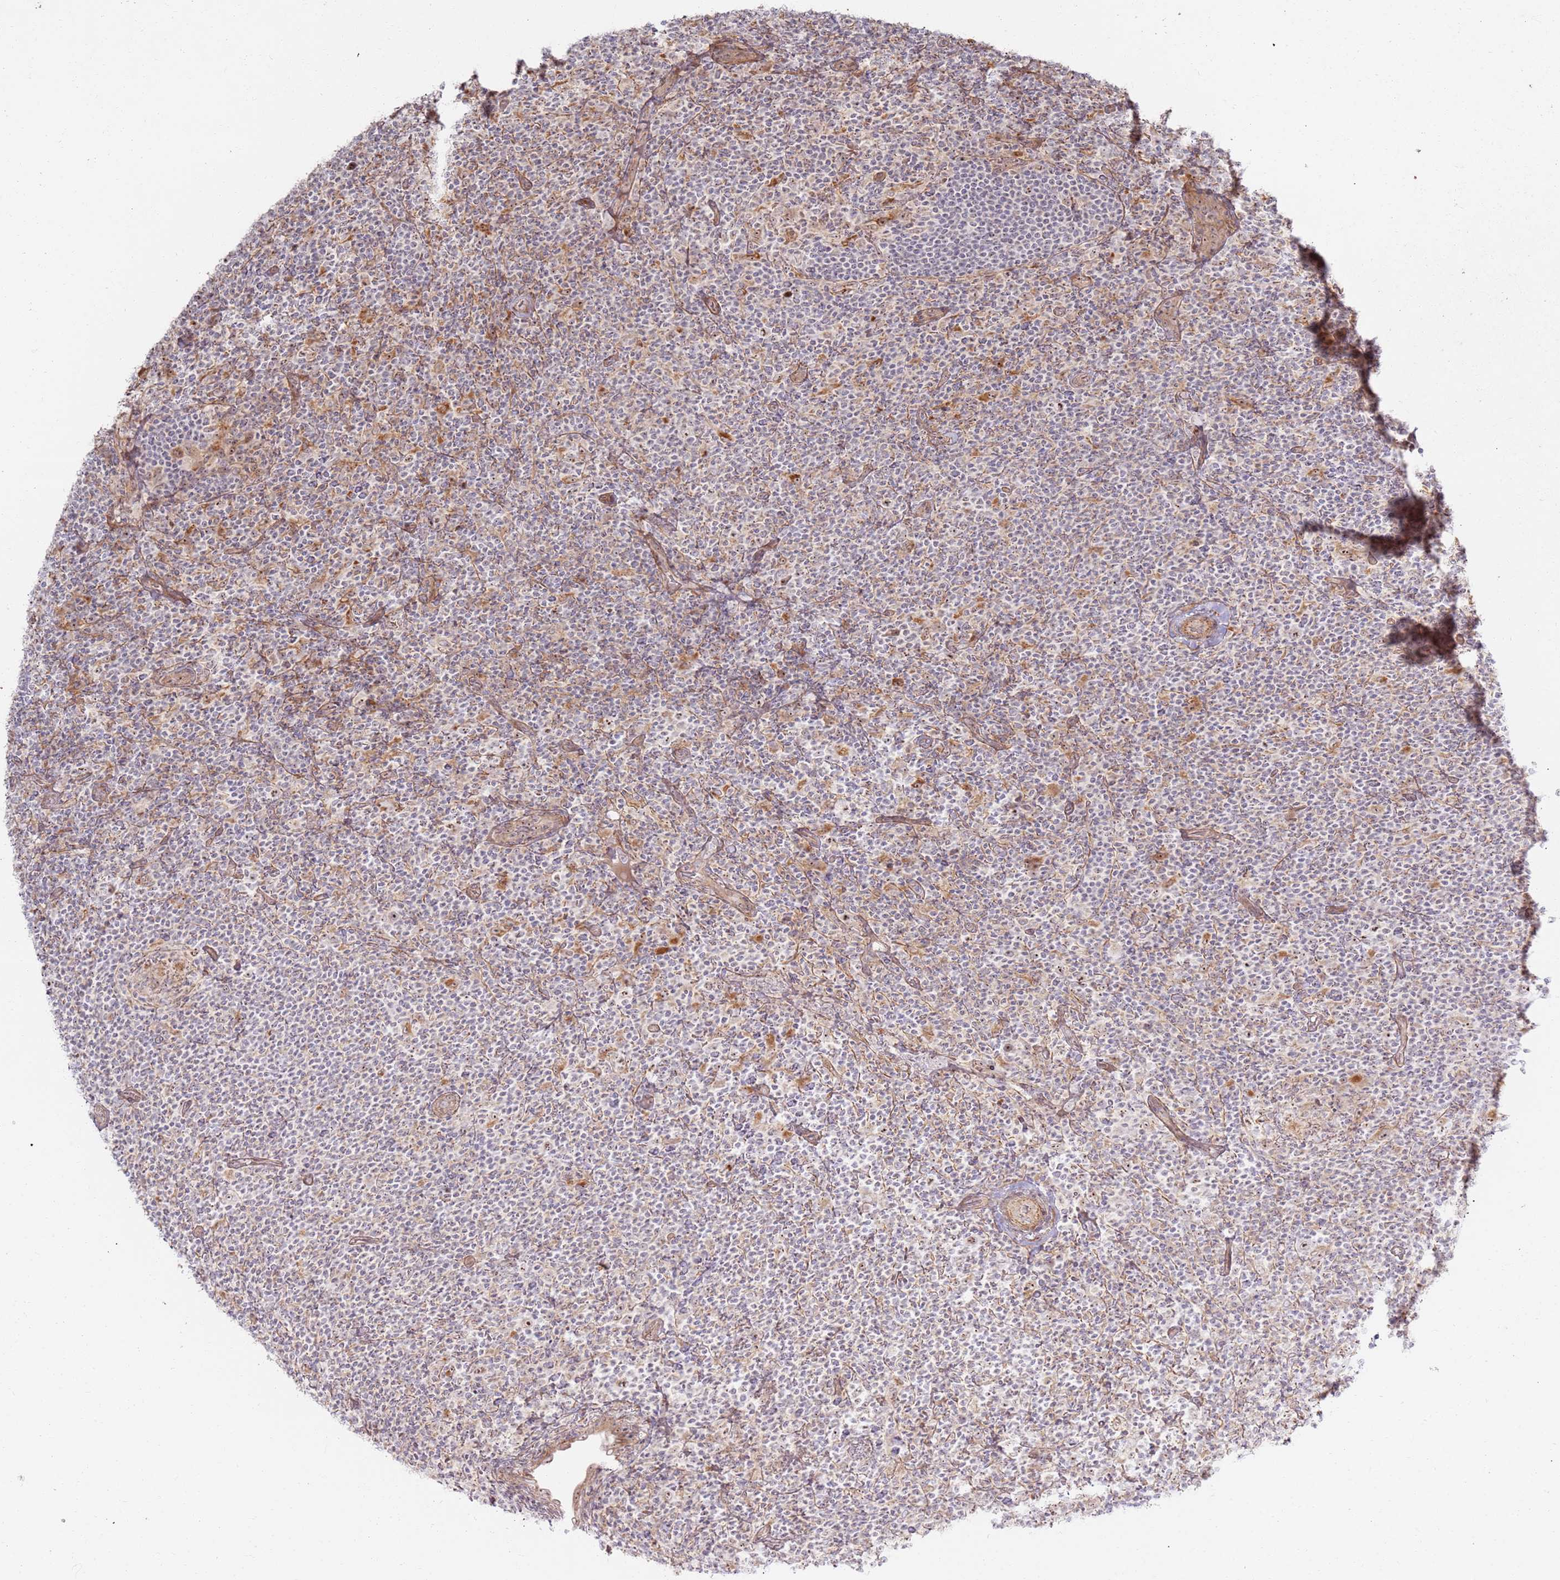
{"staining": {"intensity": "moderate", "quantity": ">75%", "location": "cytoplasmic/membranous,nuclear"}, "tissue": "lymphoma", "cell_type": "Tumor cells", "image_type": "cancer", "snomed": [{"axis": "morphology", "description": "Hodgkin's disease, NOS"}, {"axis": "topography", "description": "Lymph node"}], "caption": "The photomicrograph reveals staining of Hodgkin's disease, revealing moderate cytoplasmic/membranous and nuclear protein positivity (brown color) within tumor cells.", "gene": "CNPY1", "patient": {"sex": "female", "age": 57}}